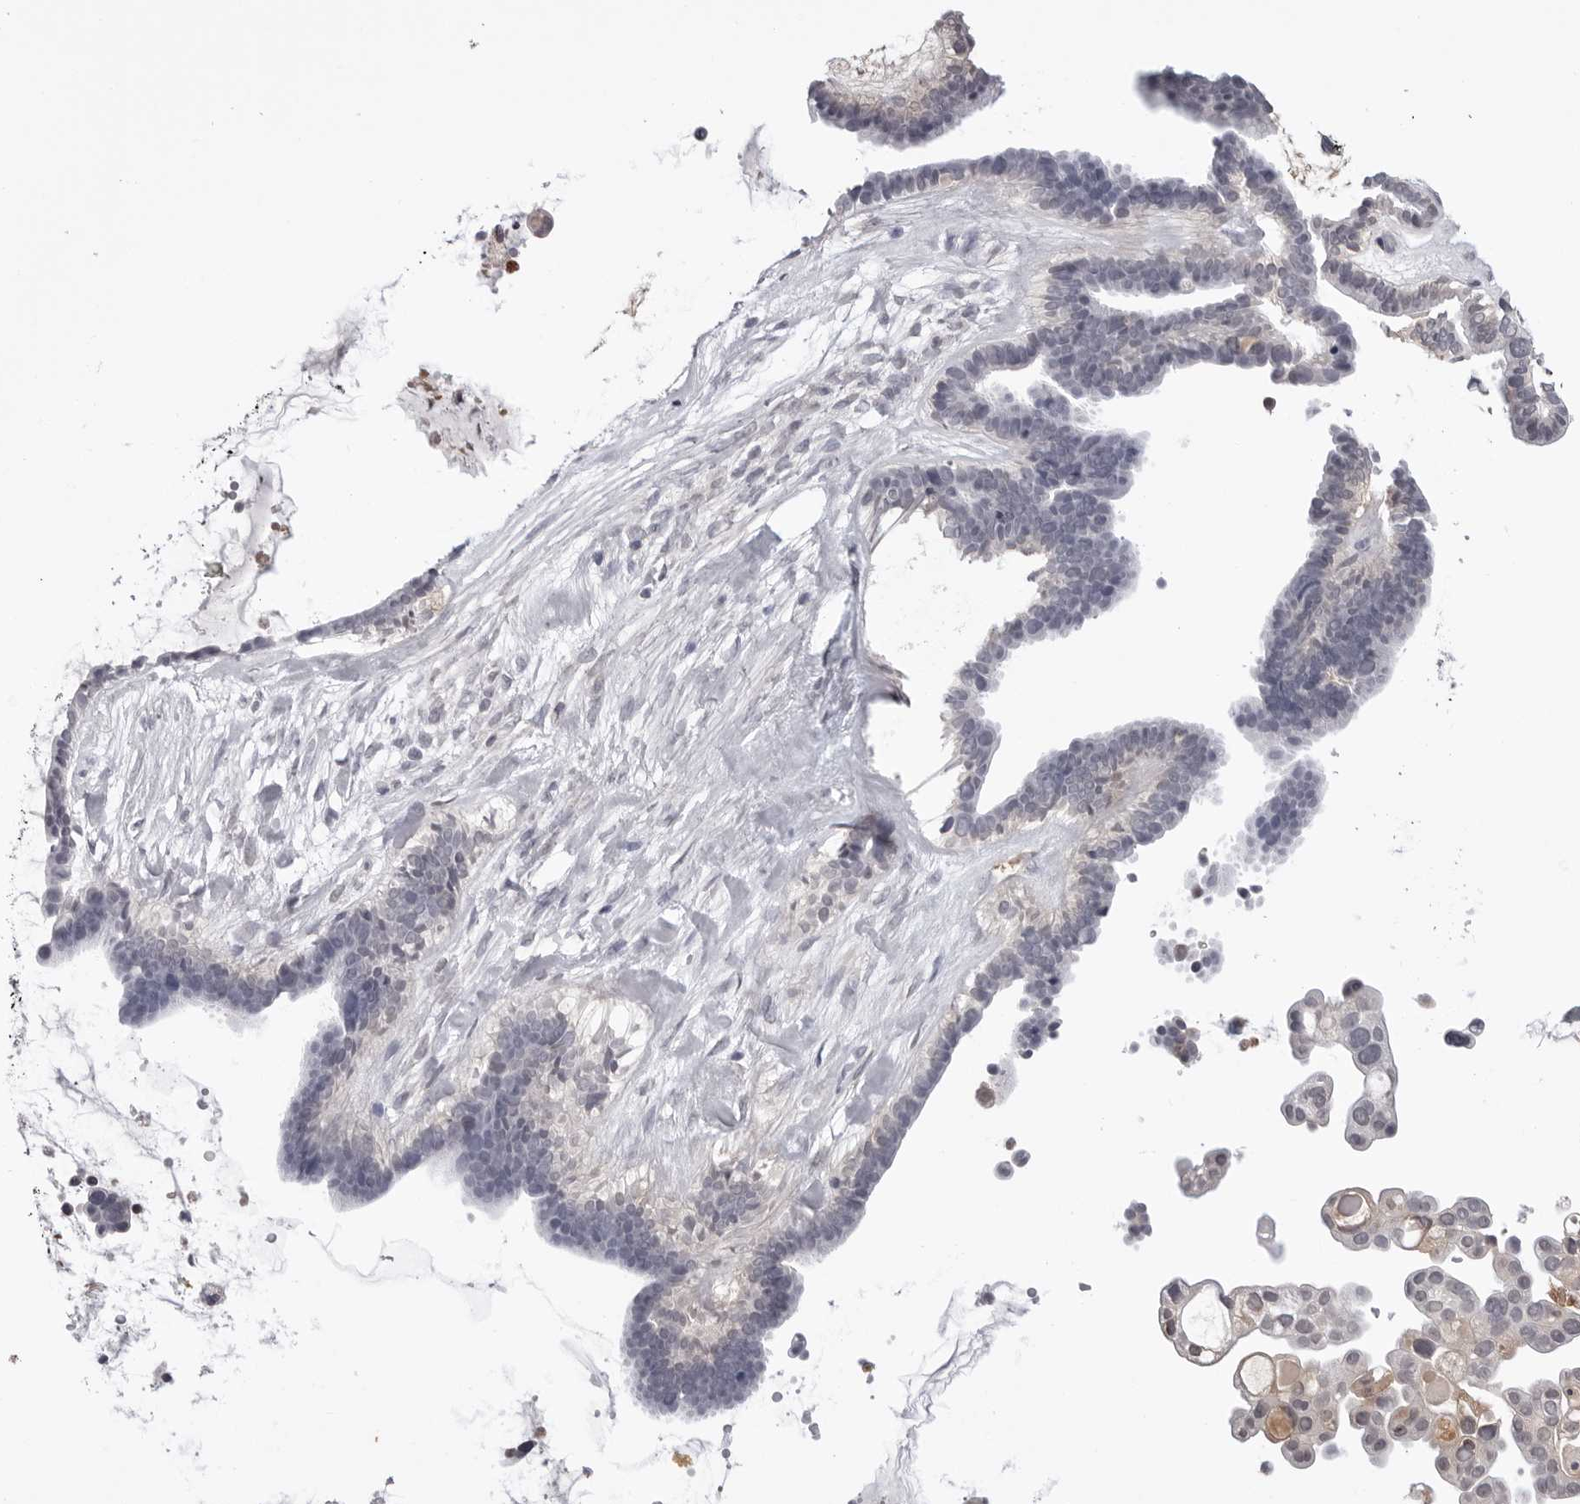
{"staining": {"intensity": "negative", "quantity": "none", "location": "none"}, "tissue": "ovarian cancer", "cell_type": "Tumor cells", "image_type": "cancer", "snomed": [{"axis": "morphology", "description": "Cystadenocarcinoma, serous, NOS"}, {"axis": "topography", "description": "Ovary"}], "caption": "High power microscopy photomicrograph of an IHC histopathology image of ovarian serous cystadenocarcinoma, revealing no significant positivity in tumor cells.", "gene": "CDK20", "patient": {"sex": "female", "age": 56}}